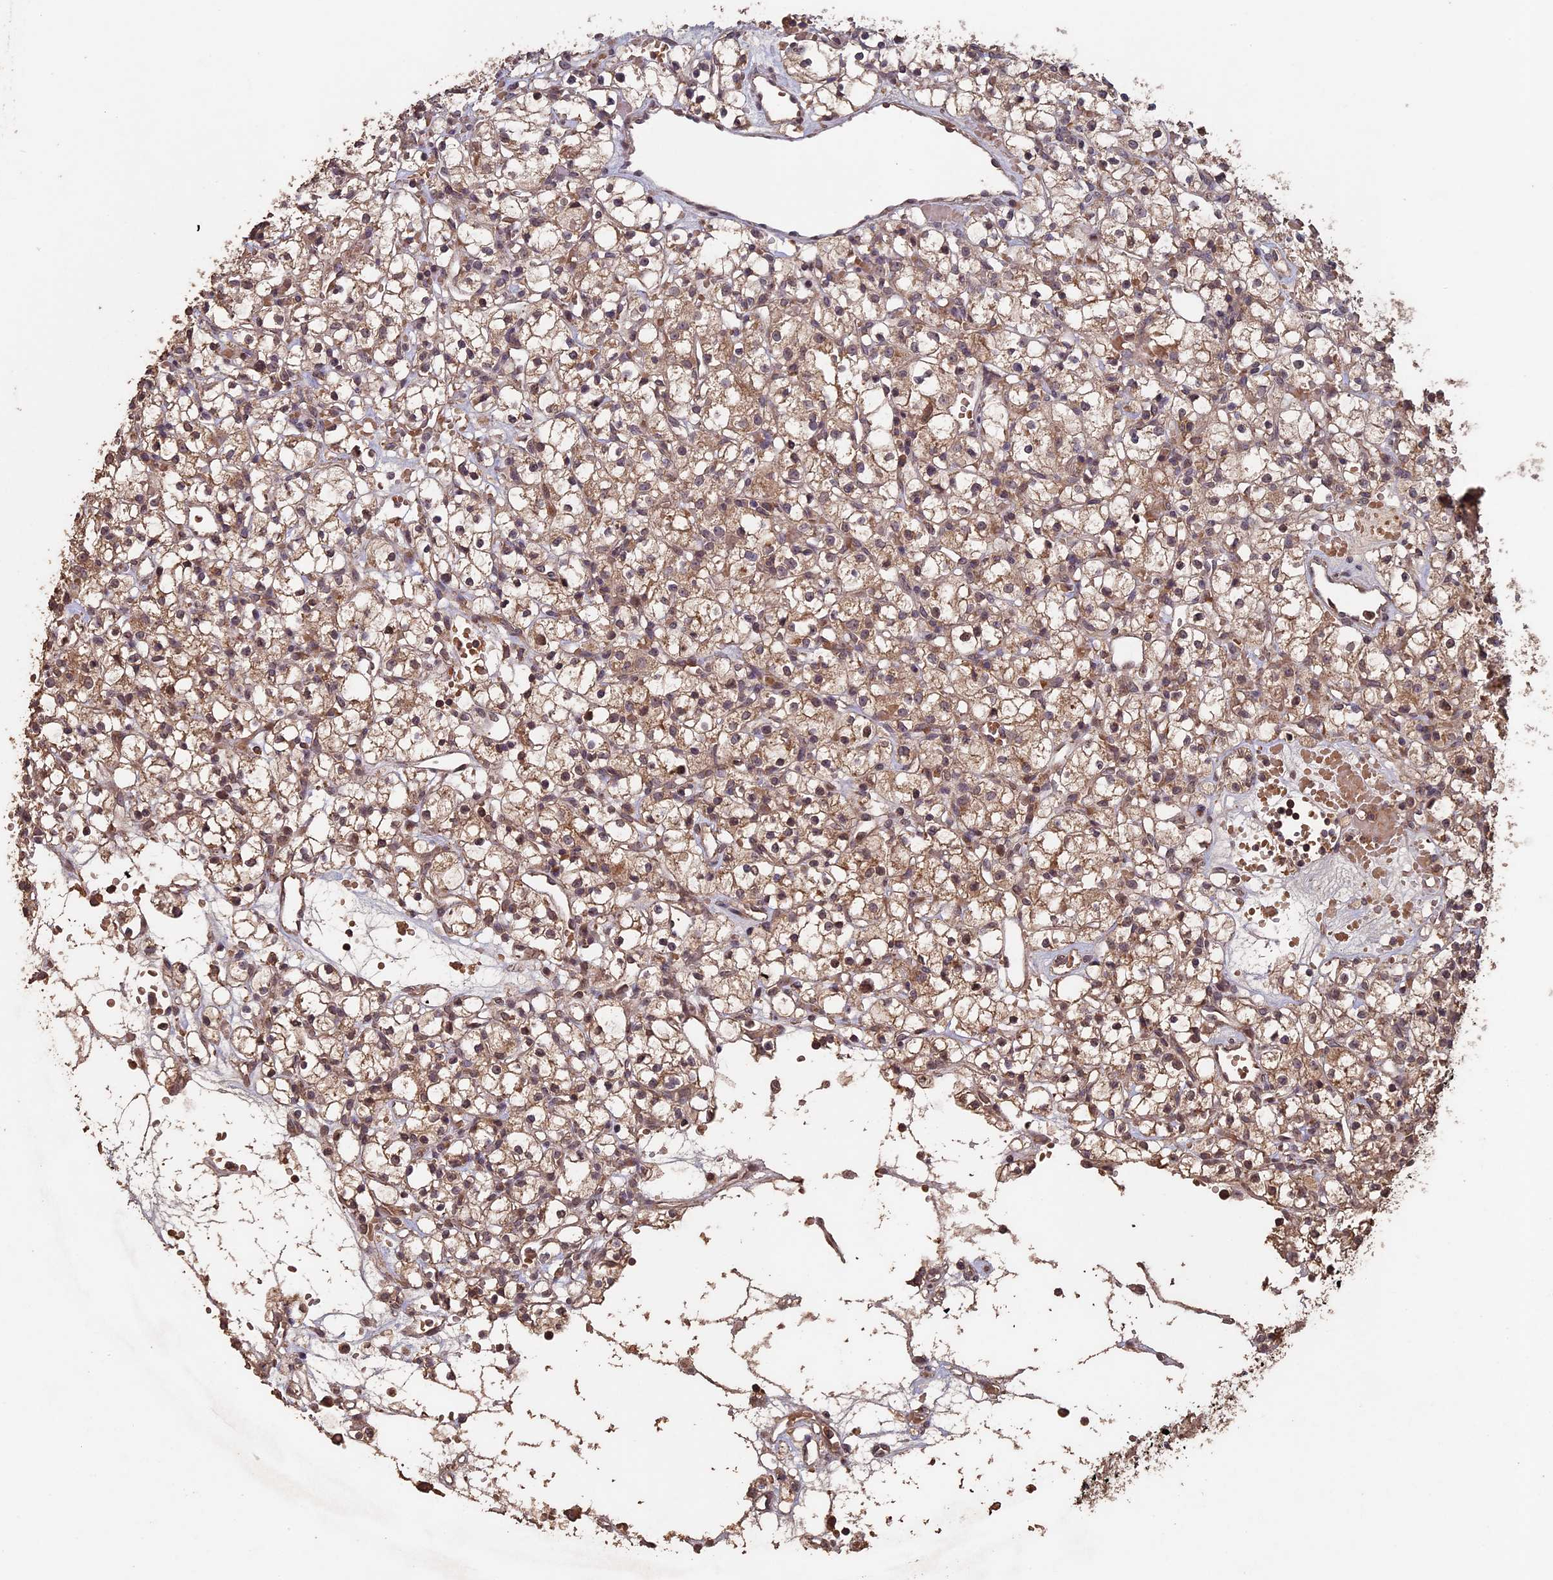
{"staining": {"intensity": "moderate", "quantity": ">75%", "location": "cytoplasmic/membranous"}, "tissue": "renal cancer", "cell_type": "Tumor cells", "image_type": "cancer", "snomed": [{"axis": "morphology", "description": "Adenocarcinoma, NOS"}, {"axis": "topography", "description": "Kidney"}], "caption": "Brown immunohistochemical staining in human renal adenocarcinoma demonstrates moderate cytoplasmic/membranous staining in approximately >75% of tumor cells. (Stains: DAB in brown, nuclei in blue, Microscopy: brightfield microscopy at high magnification).", "gene": "HUNK", "patient": {"sex": "female", "age": 59}}